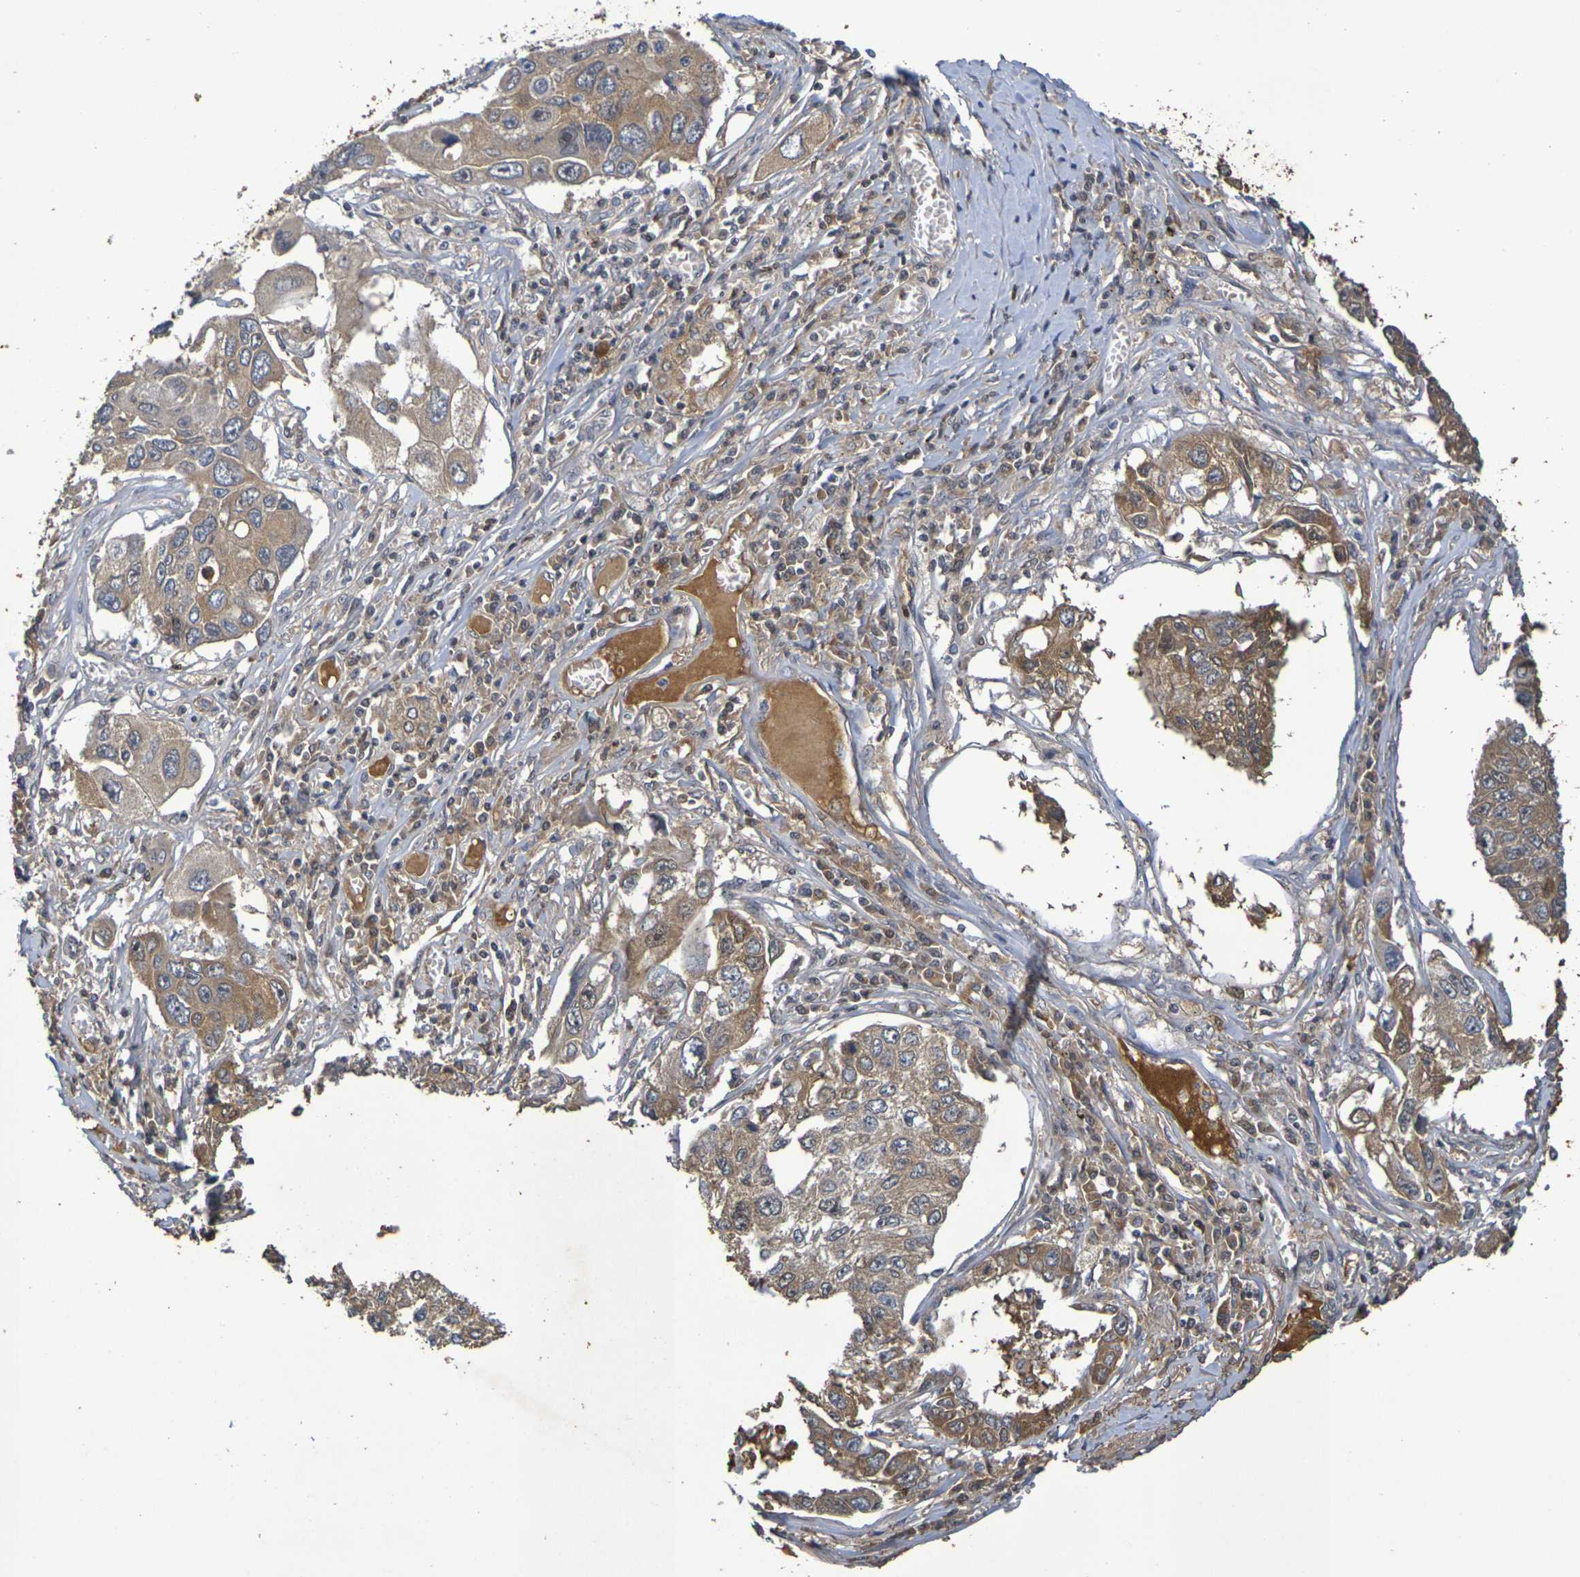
{"staining": {"intensity": "moderate", "quantity": "25%-75%", "location": "cytoplasmic/membranous"}, "tissue": "lung cancer", "cell_type": "Tumor cells", "image_type": "cancer", "snomed": [{"axis": "morphology", "description": "Squamous cell carcinoma, NOS"}, {"axis": "topography", "description": "Lung"}], "caption": "Moderate cytoplasmic/membranous protein positivity is seen in approximately 25%-75% of tumor cells in lung cancer (squamous cell carcinoma).", "gene": "TERF2", "patient": {"sex": "male", "age": 71}}